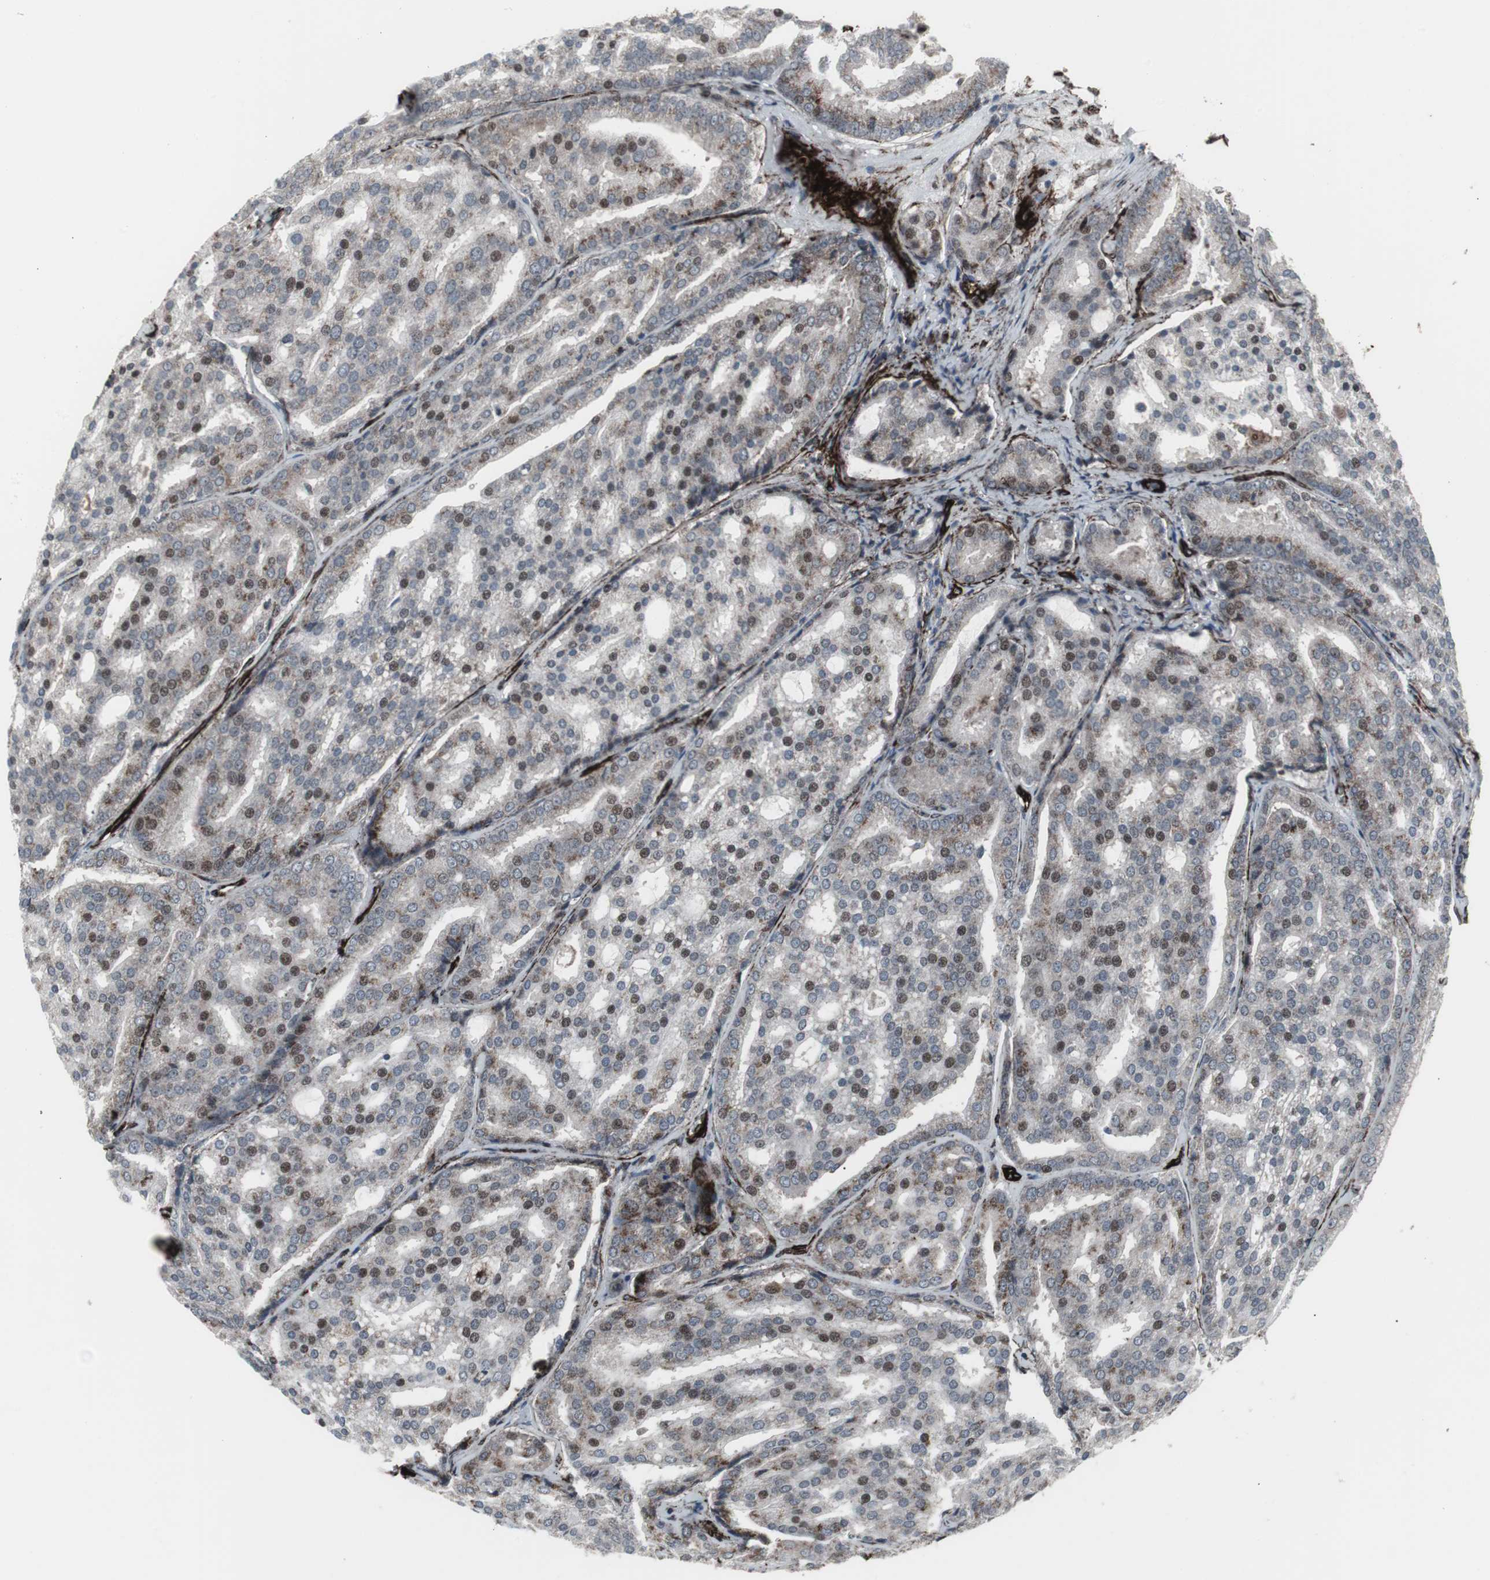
{"staining": {"intensity": "moderate", "quantity": "<25%", "location": "nuclear"}, "tissue": "prostate cancer", "cell_type": "Tumor cells", "image_type": "cancer", "snomed": [{"axis": "morphology", "description": "Adenocarcinoma, High grade"}, {"axis": "topography", "description": "Prostate"}], "caption": "There is low levels of moderate nuclear staining in tumor cells of prostate adenocarcinoma (high-grade), as demonstrated by immunohistochemical staining (brown color).", "gene": "PDGFA", "patient": {"sex": "male", "age": 64}}